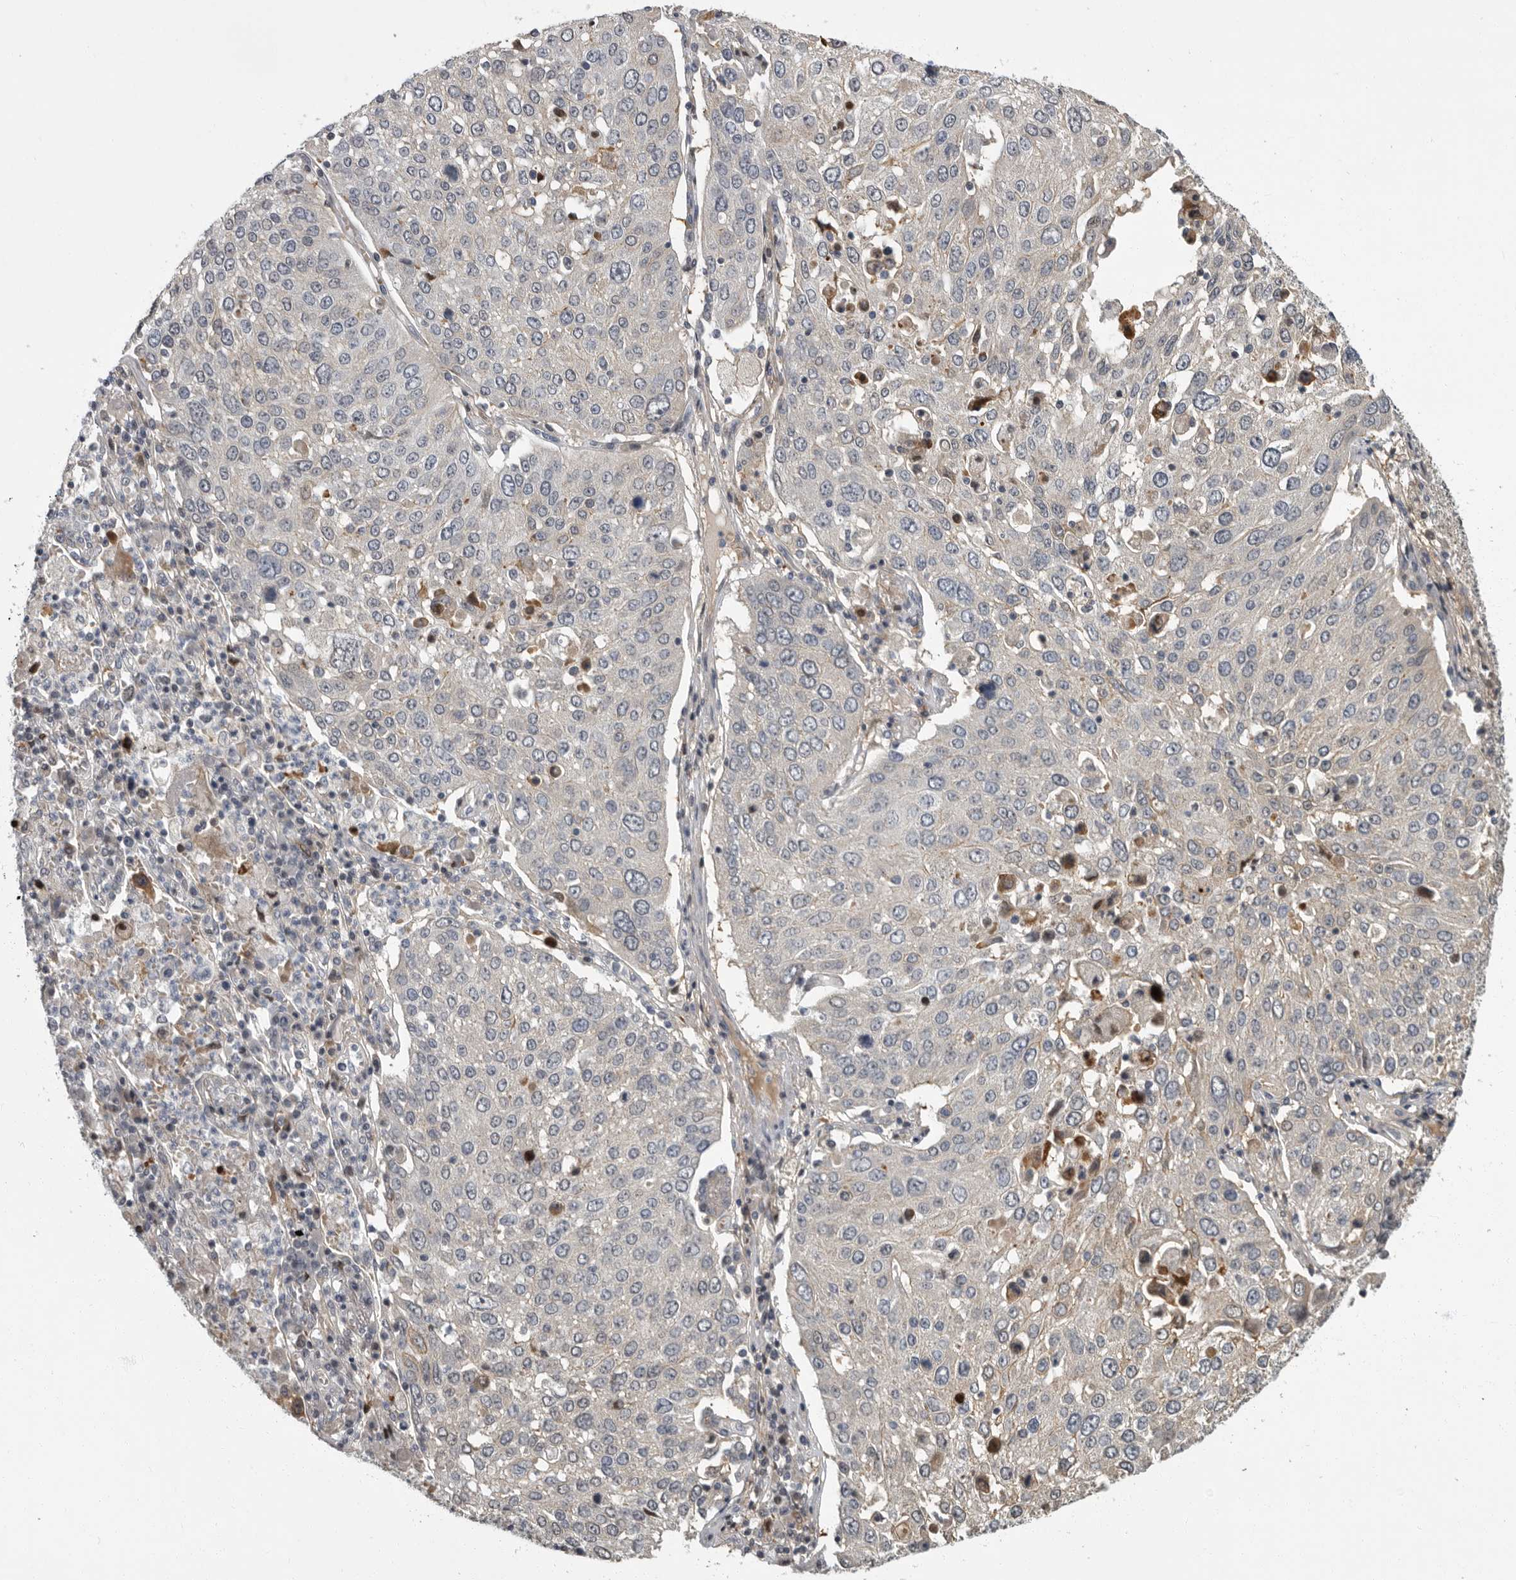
{"staining": {"intensity": "negative", "quantity": "none", "location": "none"}, "tissue": "lung cancer", "cell_type": "Tumor cells", "image_type": "cancer", "snomed": [{"axis": "morphology", "description": "Squamous cell carcinoma, NOS"}, {"axis": "topography", "description": "Lung"}], "caption": "Tumor cells show no significant staining in lung cancer (squamous cell carcinoma).", "gene": "PDE7A", "patient": {"sex": "male", "age": 65}}